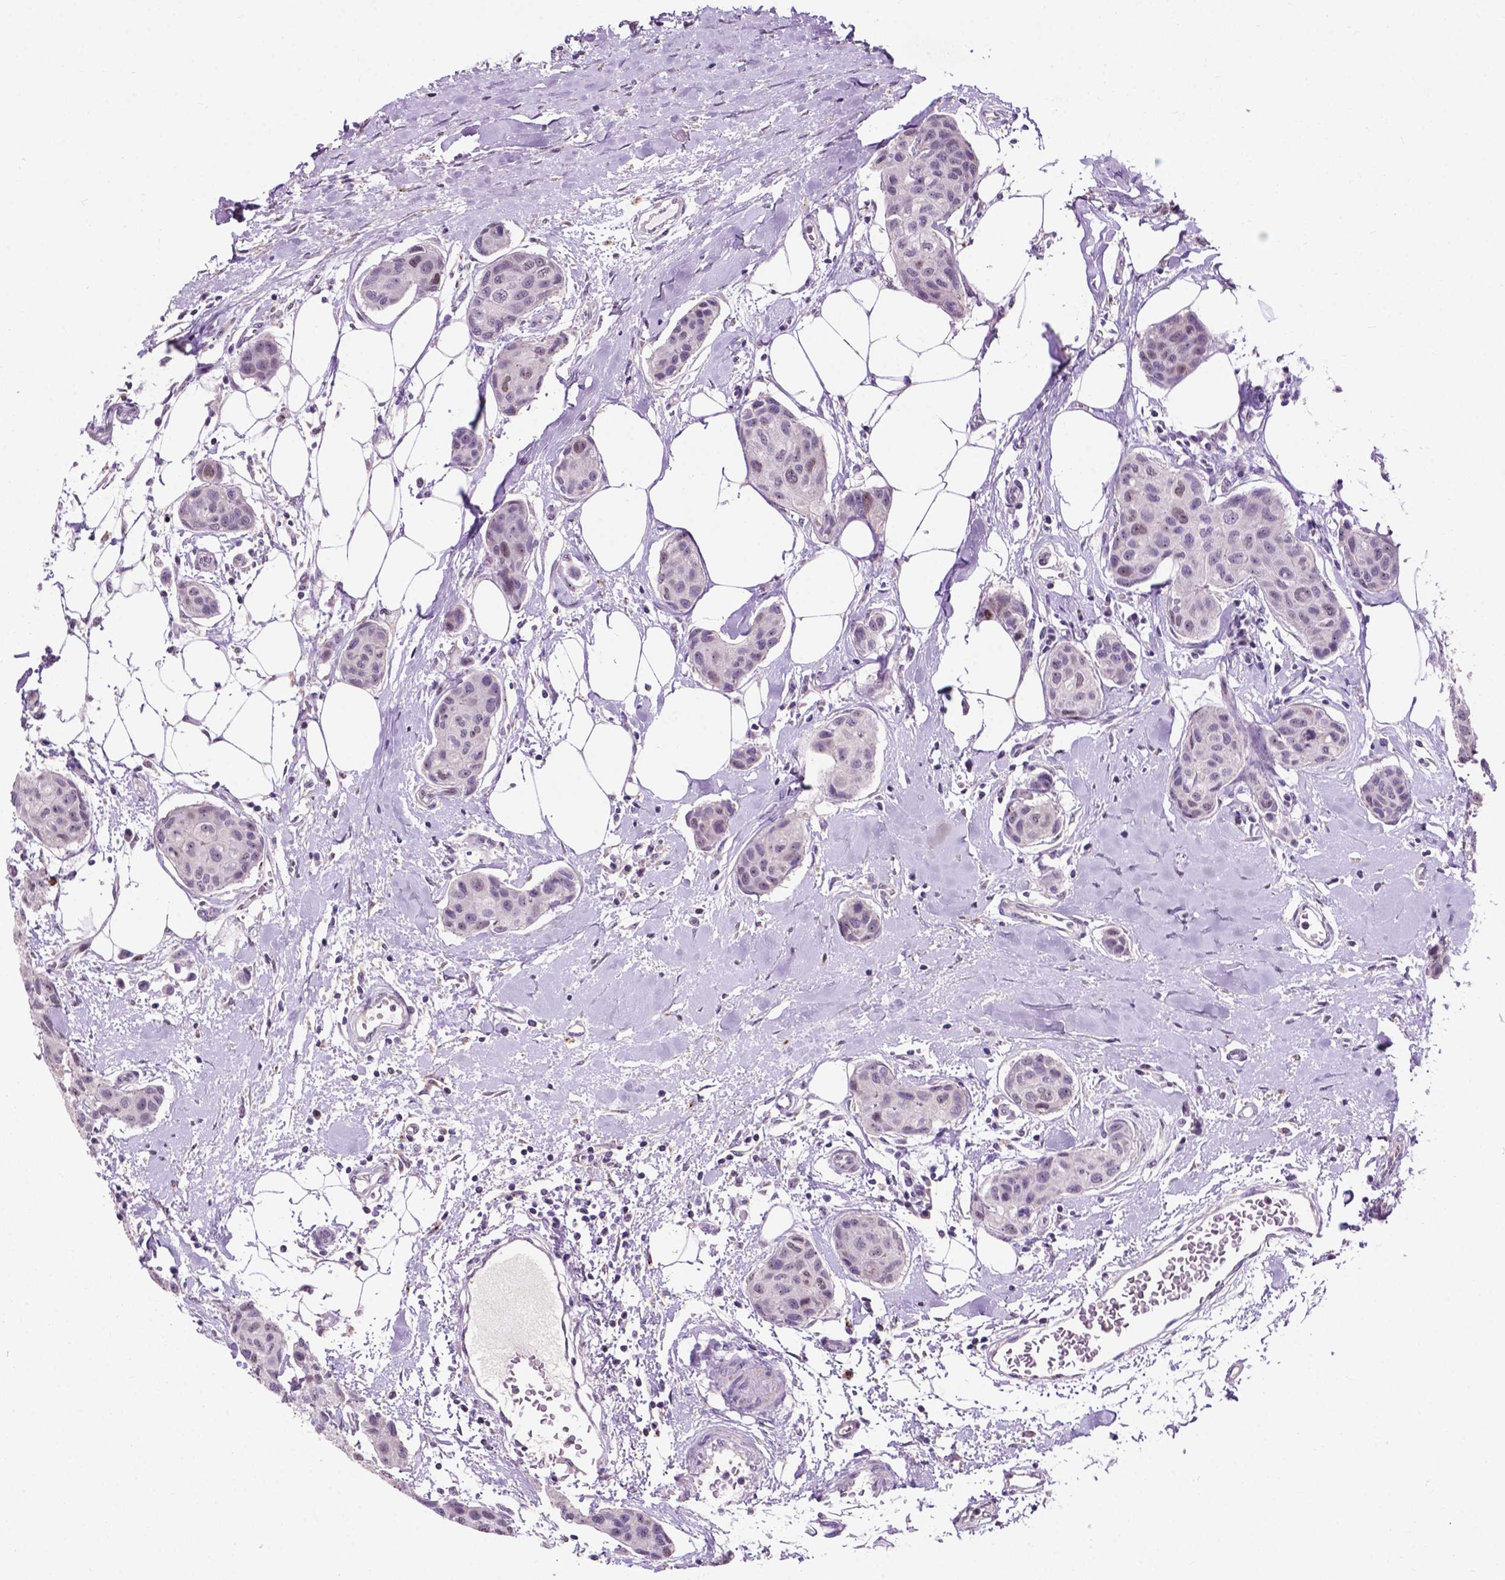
{"staining": {"intensity": "negative", "quantity": "none", "location": "none"}, "tissue": "breast cancer", "cell_type": "Tumor cells", "image_type": "cancer", "snomed": [{"axis": "morphology", "description": "Duct carcinoma"}, {"axis": "topography", "description": "Breast"}], "caption": "Protein analysis of breast cancer demonstrates no significant expression in tumor cells.", "gene": "SMAD3", "patient": {"sex": "female", "age": 80}}